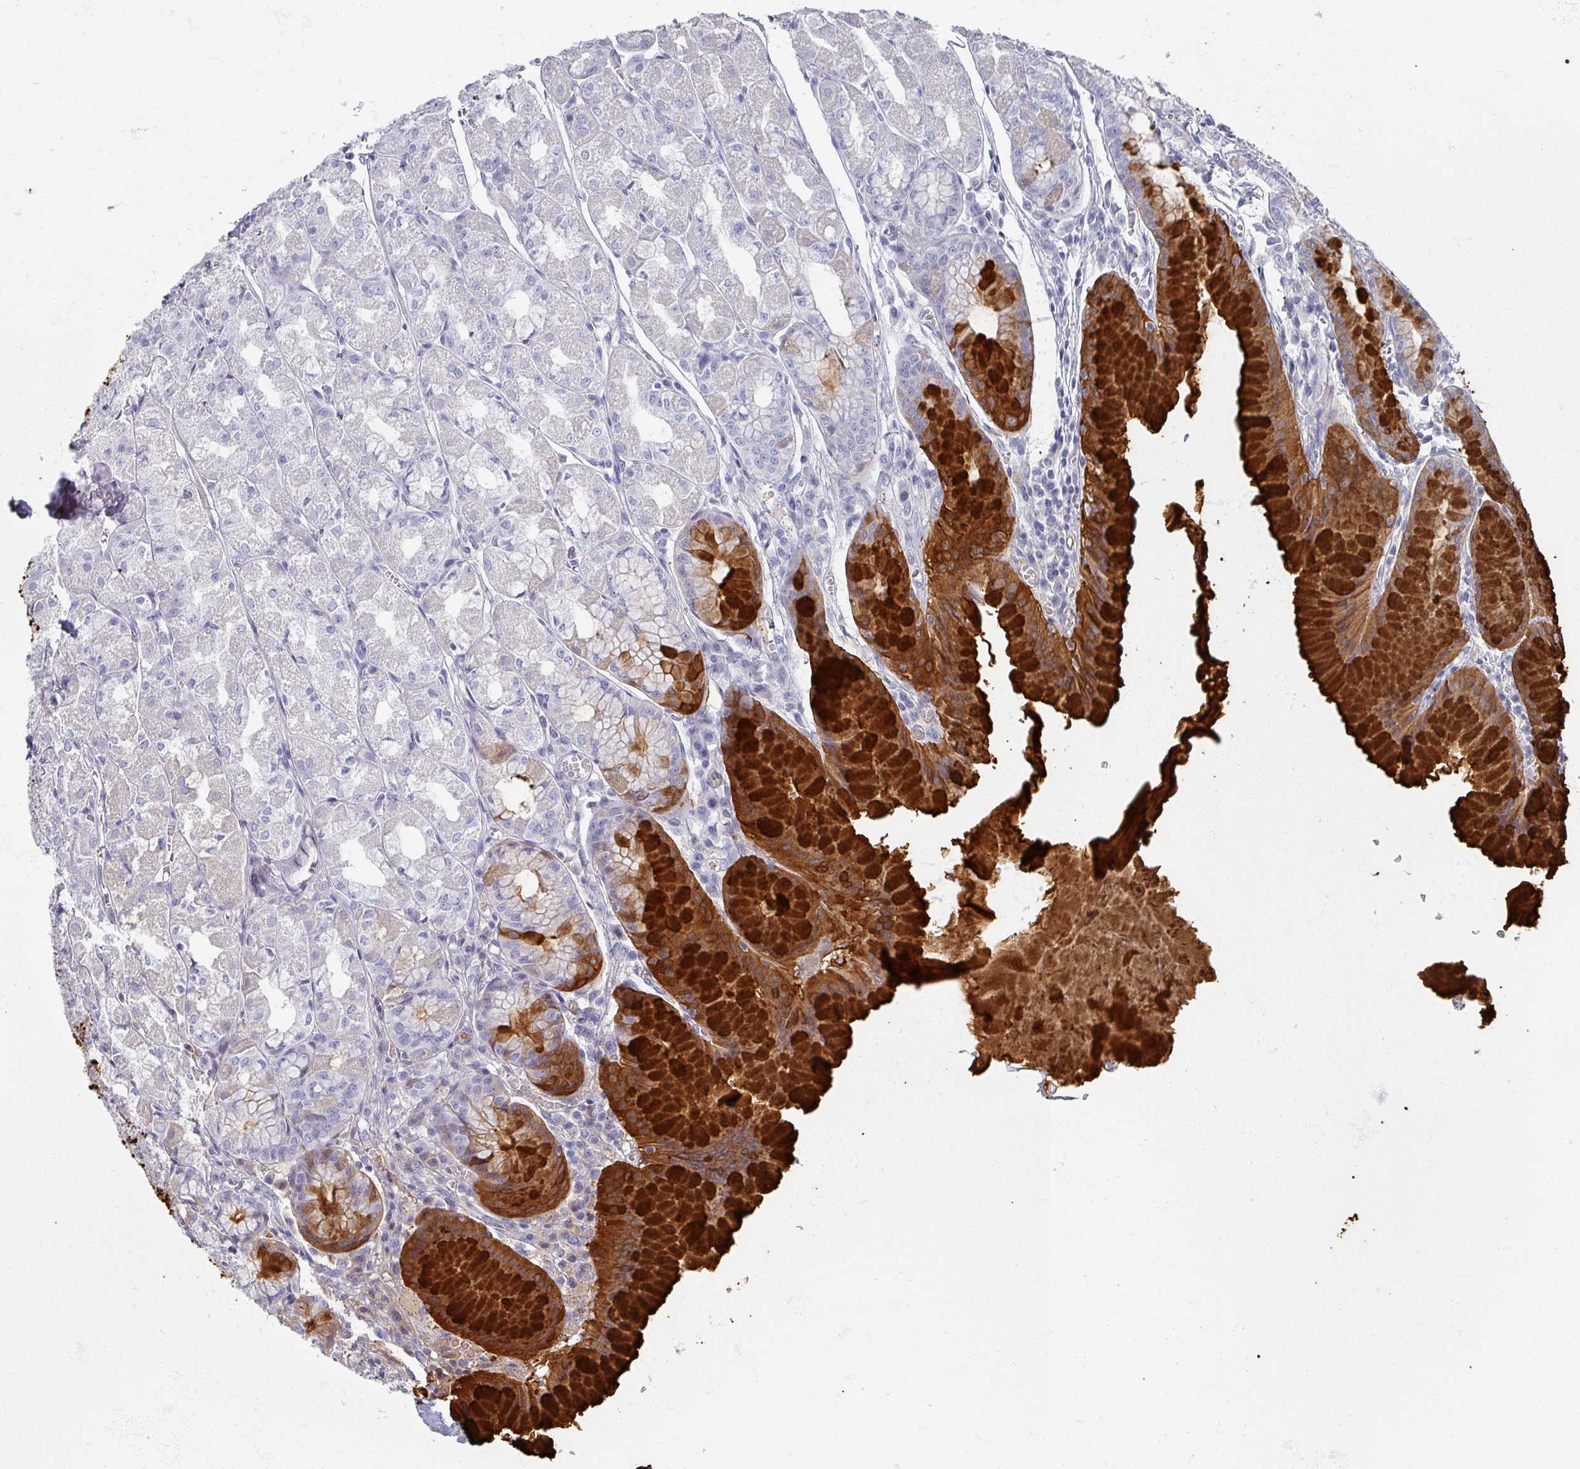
{"staining": {"intensity": "strong", "quantity": "<25%", "location": "cytoplasmic/membranous"}, "tissue": "stomach", "cell_type": "Glandular cells", "image_type": "normal", "snomed": [{"axis": "morphology", "description": "Normal tissue, NOS"}, {"axis": "topography", "description": "Stomach"}], "caption": "This is a photomicrograph of immunohistochemistry (IHC) staining of normal stomach, which shows strong staining in the cytoplasmic/membranous of glandular cells.", "gene": "OMG", "patient": {"sex": "male", "age": 55}}